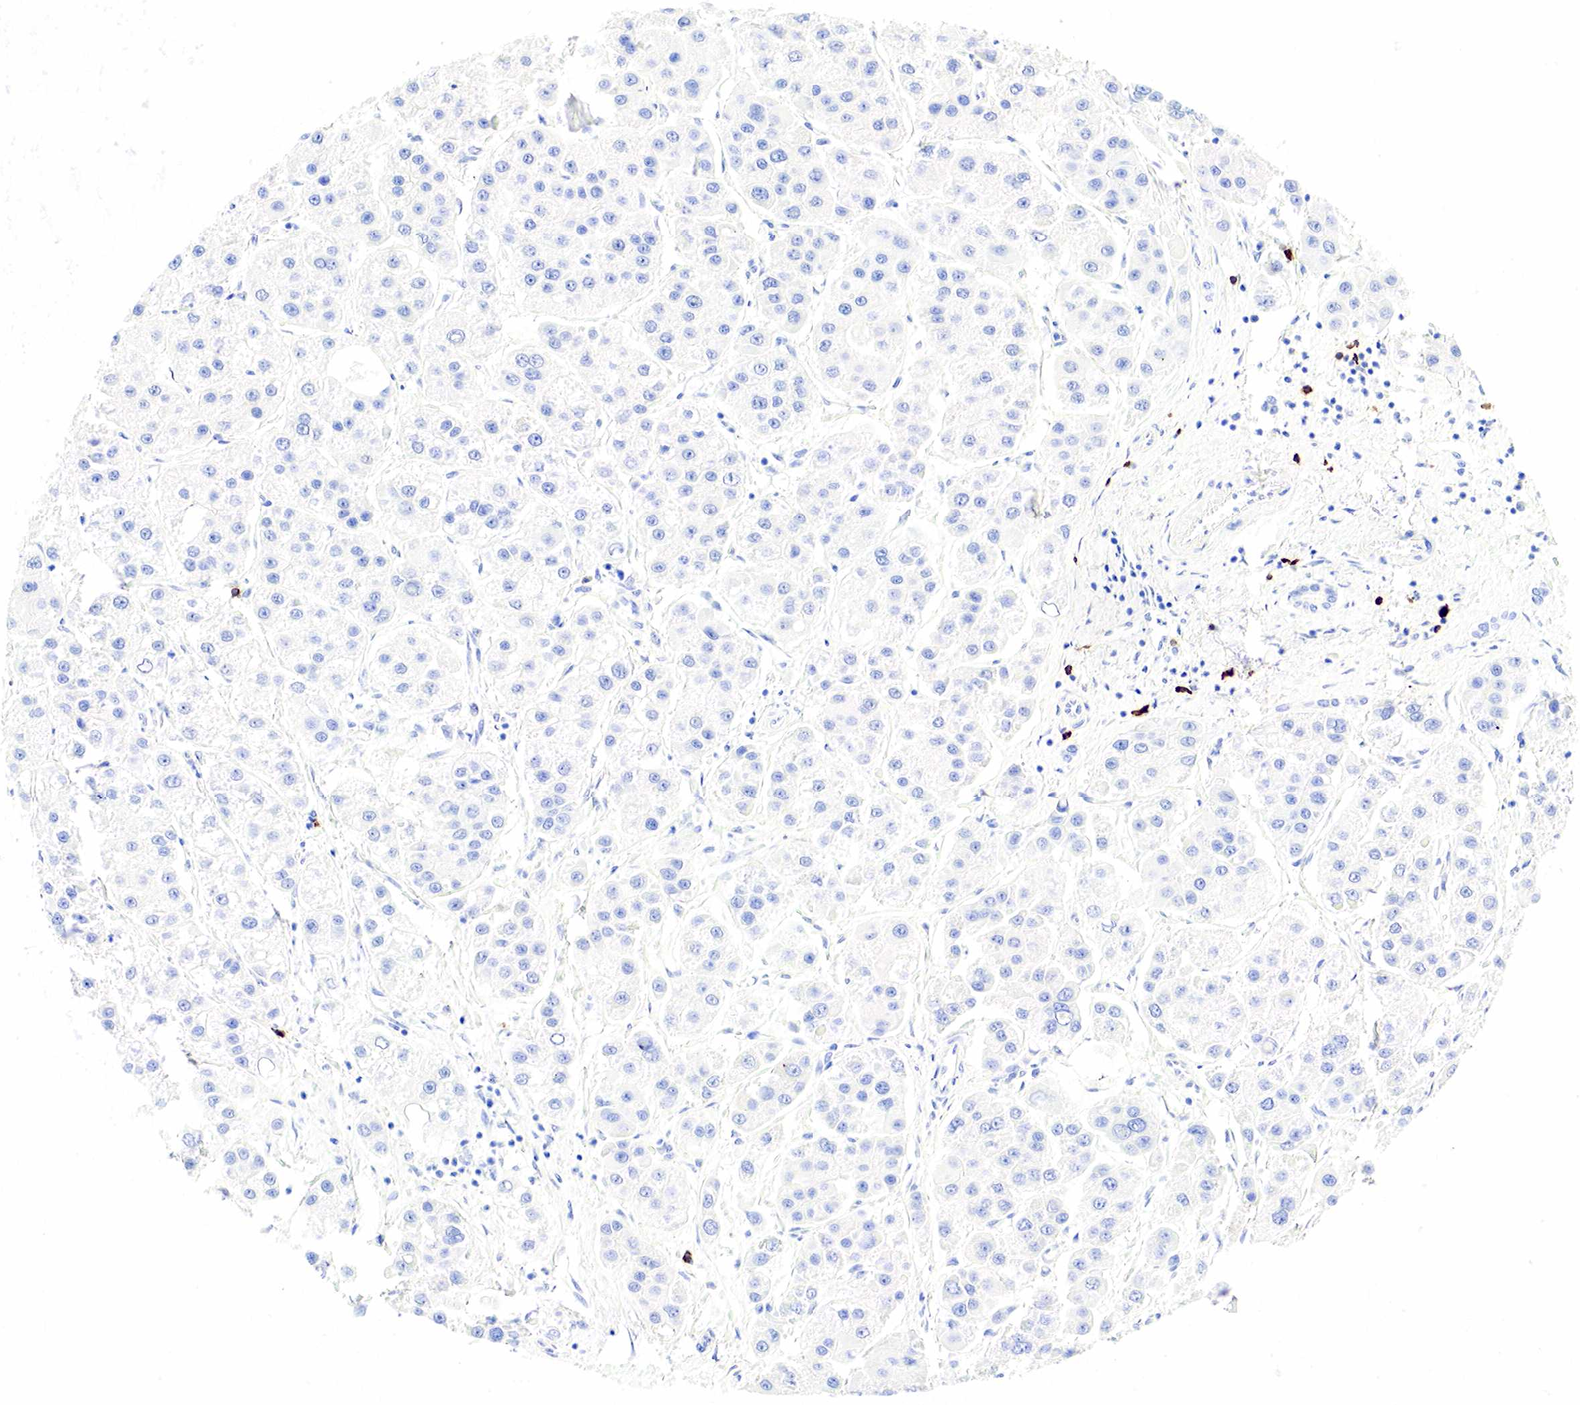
{"staining": {"intensity": "negative", "quantity": "none", "location": "none"}, "tissue": "liver cancer", "cell_type": "Tumor cells", "image_type": "cancer", "snomed": [{"axis": "morphology", "description": "Carcinoma, Hepatocellular, NOS"}, {"axis": "topography", "description": "Liver"}], "caption": "Immunohistochemistry (IHC) of hepatocellular carcinoma (liver) shows no expression in tumor cells. (DAB (3,3'-diaminobenzidine) IHC with hematoxylin counter stain).", "gene": "CD79A", "patient": {"sex": "female", "age": 85}}